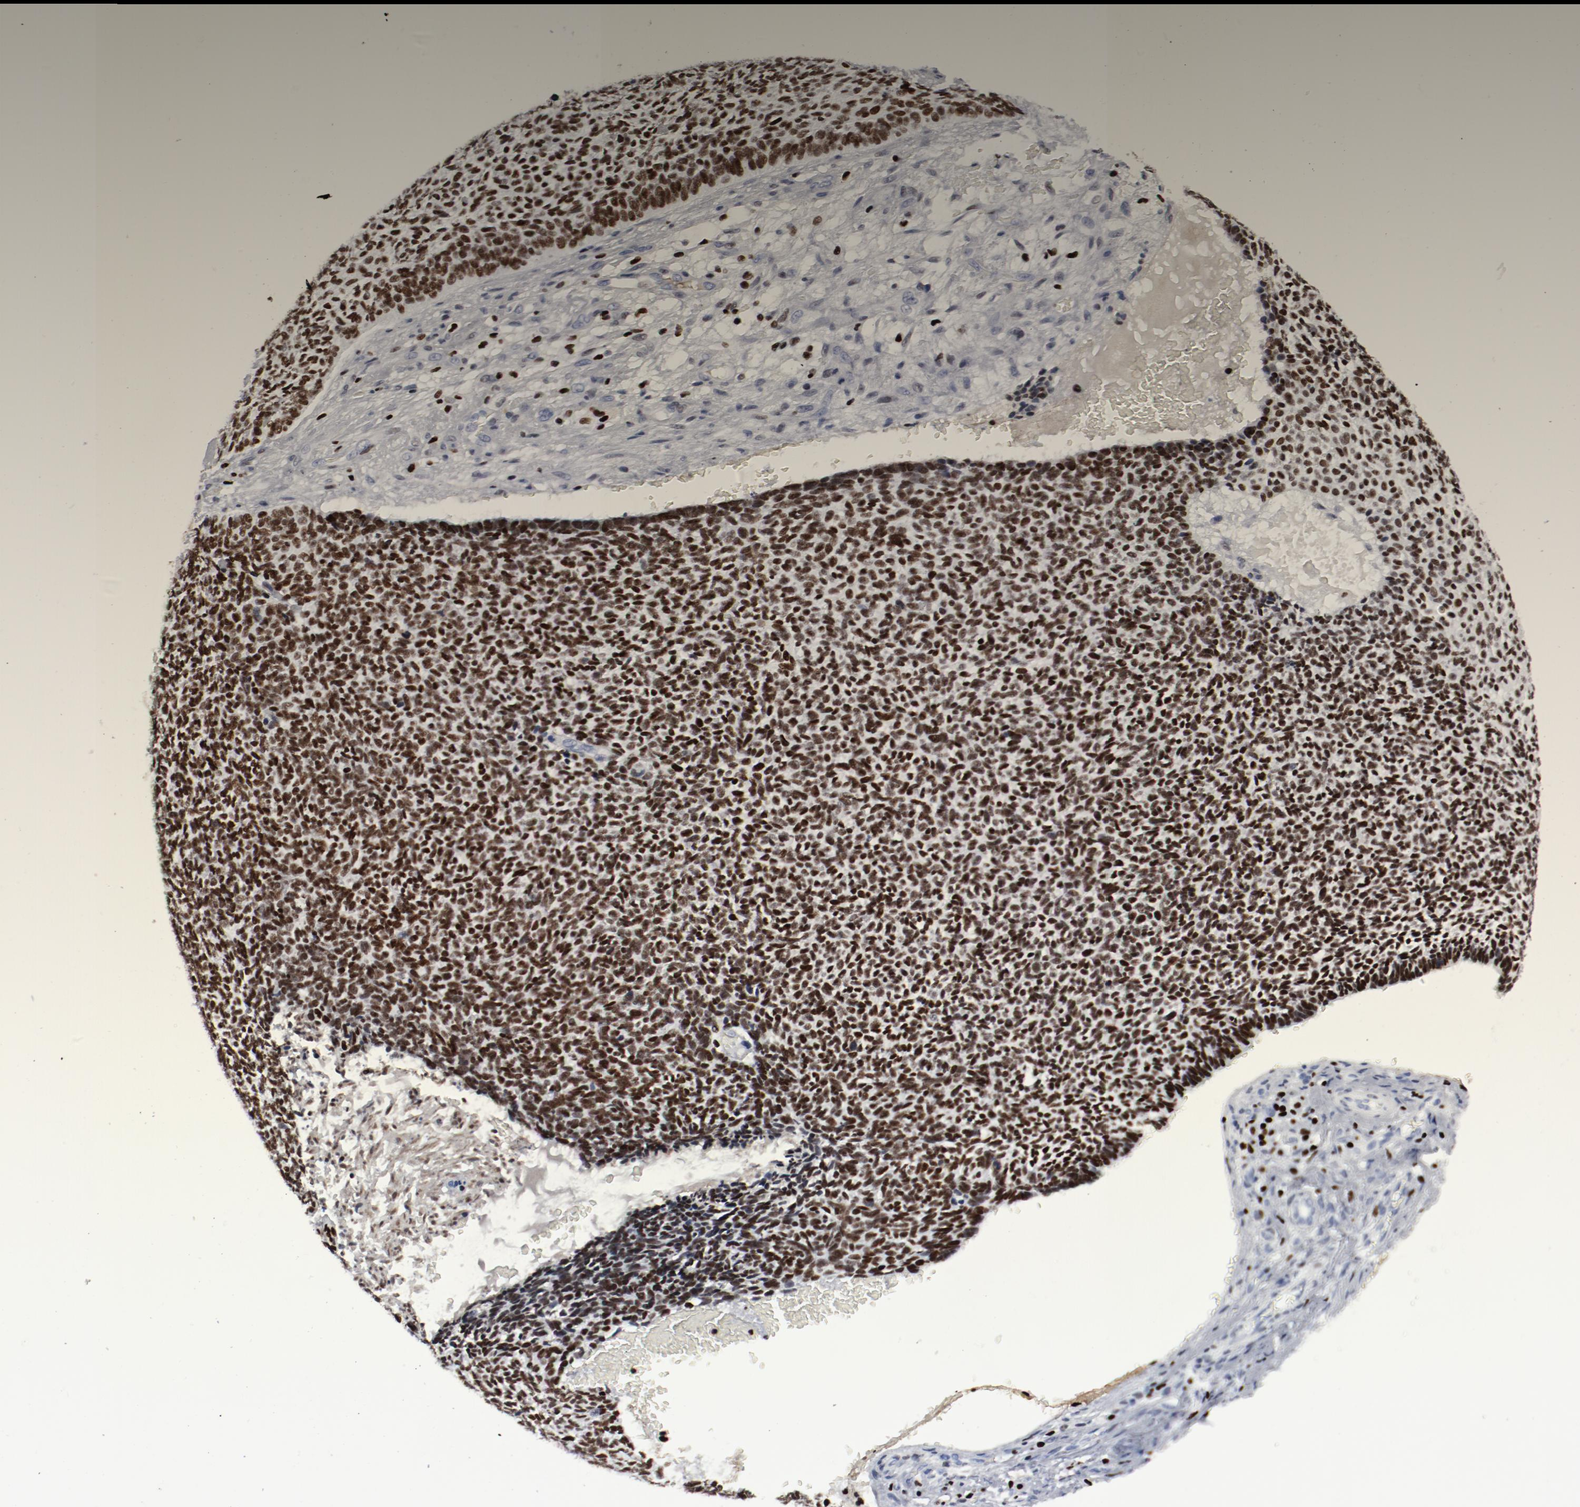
{"staining": {"intensity": "strong", "quantity": ">75%", "location": "nuclear"}, "tissue": "skin cancer", "cell_type": "Tumor cells", "image_type": "cancer", "snomed": [{"axis": "morphology", "description": "Basal cell carcinoma"}, {"axis": "topography", "description": "Skin"}], "caption": "An image of human skin cancer (basal cell carcinoma) stained for a protein exhibits strong nuclear brown staining in tumor cells. (DAB (3,3'-diaminobenzidine) IHC with brightfield microscopy, high magnification).", "gene": "SMARCC2", "patient": {"sex": "male", "age": 87}}